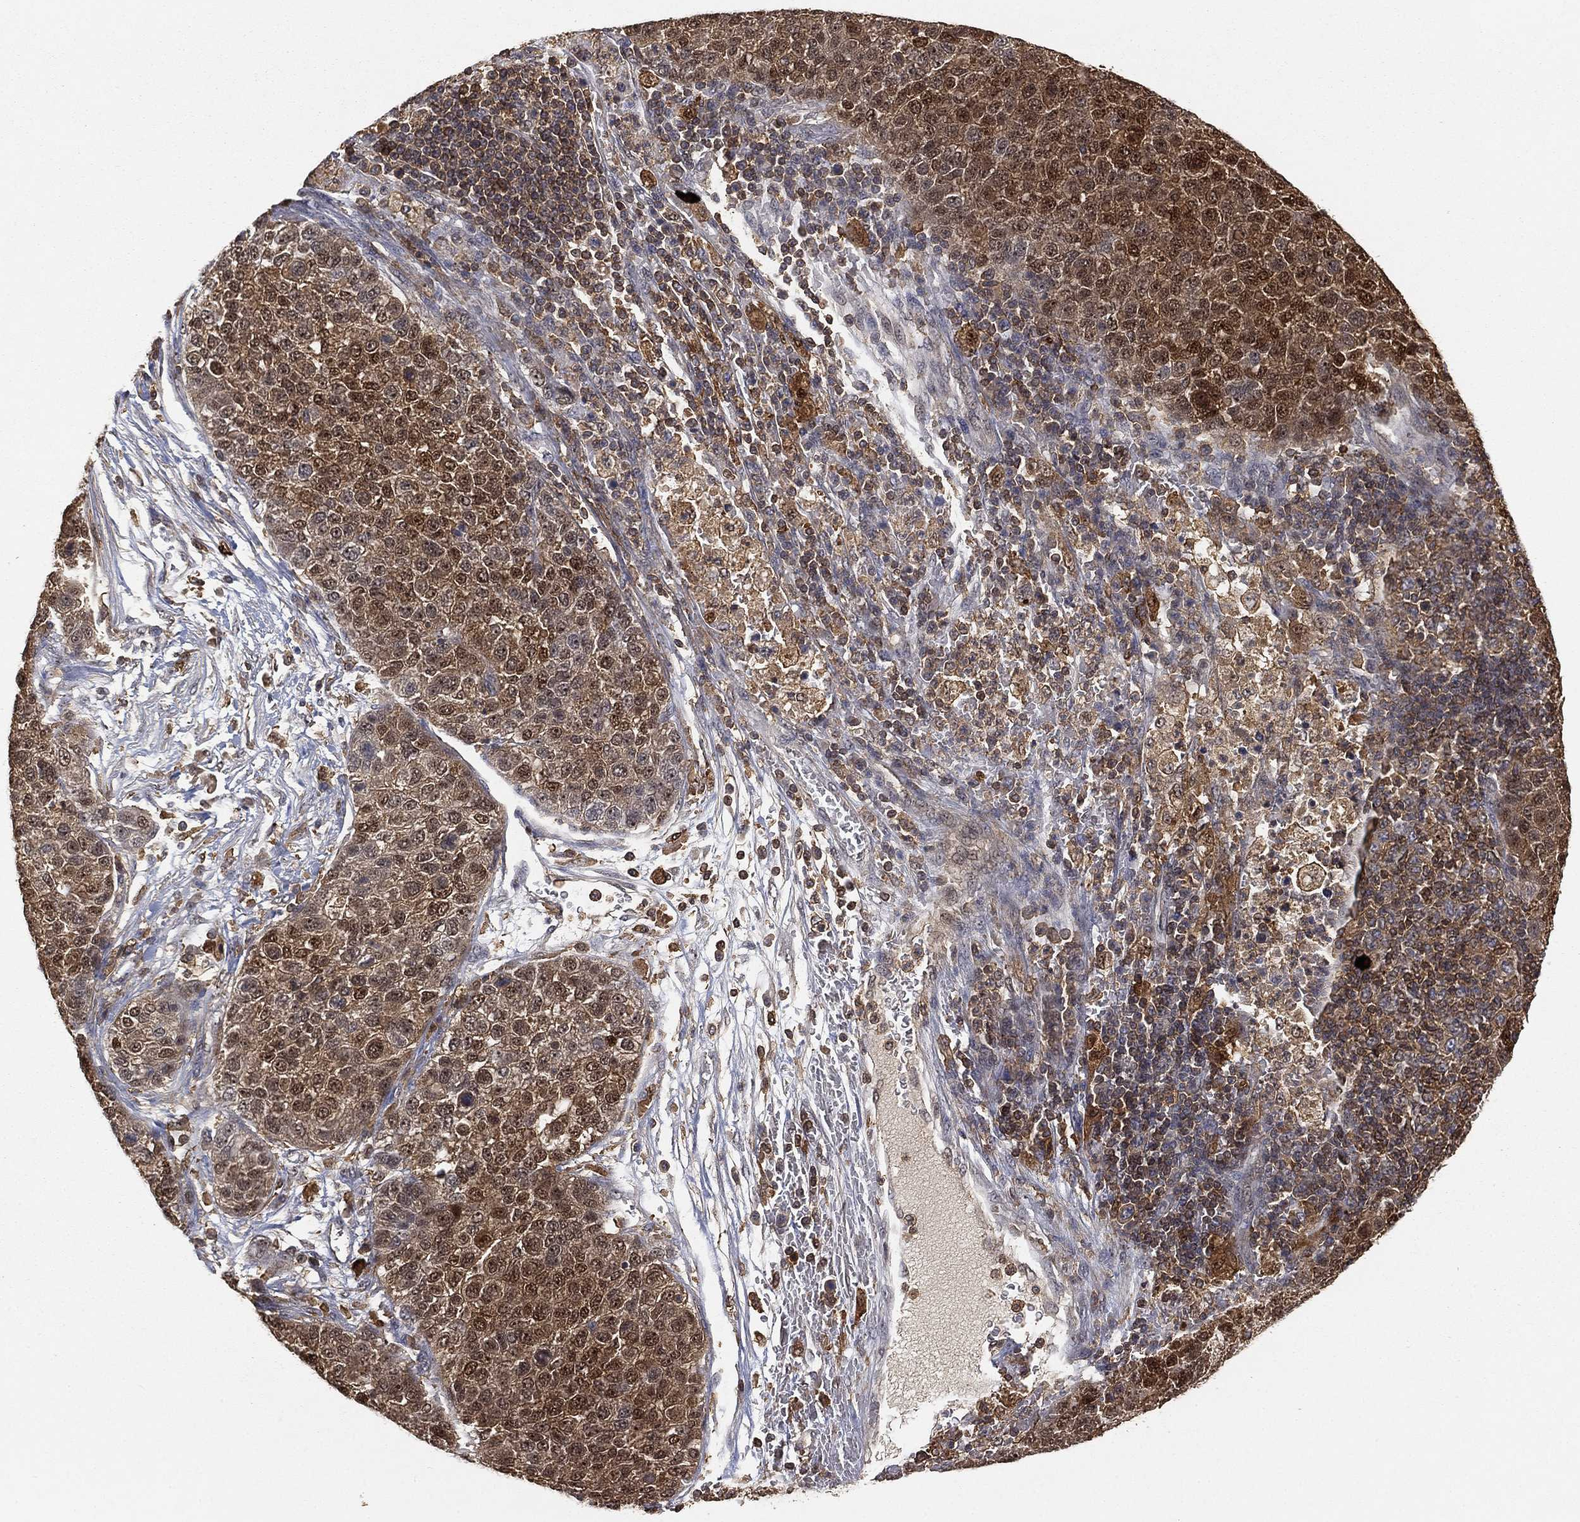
{"staining": {"intensity": "moderate", "quantity": "25%-75%", "location": "cytoplasmic/membranous,nuclear"}, "tissue": "pancreatic cancer", "cell_type": "Tumor cells", "image_type": "cancer", "snomed": [{"axis": "morphology", "description": "Adenocarcinoma, NOS"}, {"axis": "topography", "description": "Pancreas"}], "caption": "Protein analysis of pancreatic cancer tissue demonstrates moderate cytoplasmic/membranous and nuclear positivity in approximately 25%-75% of tumor cells.", "gene": "CRYL1", "patient": {"sex": "female", "age": 61}}